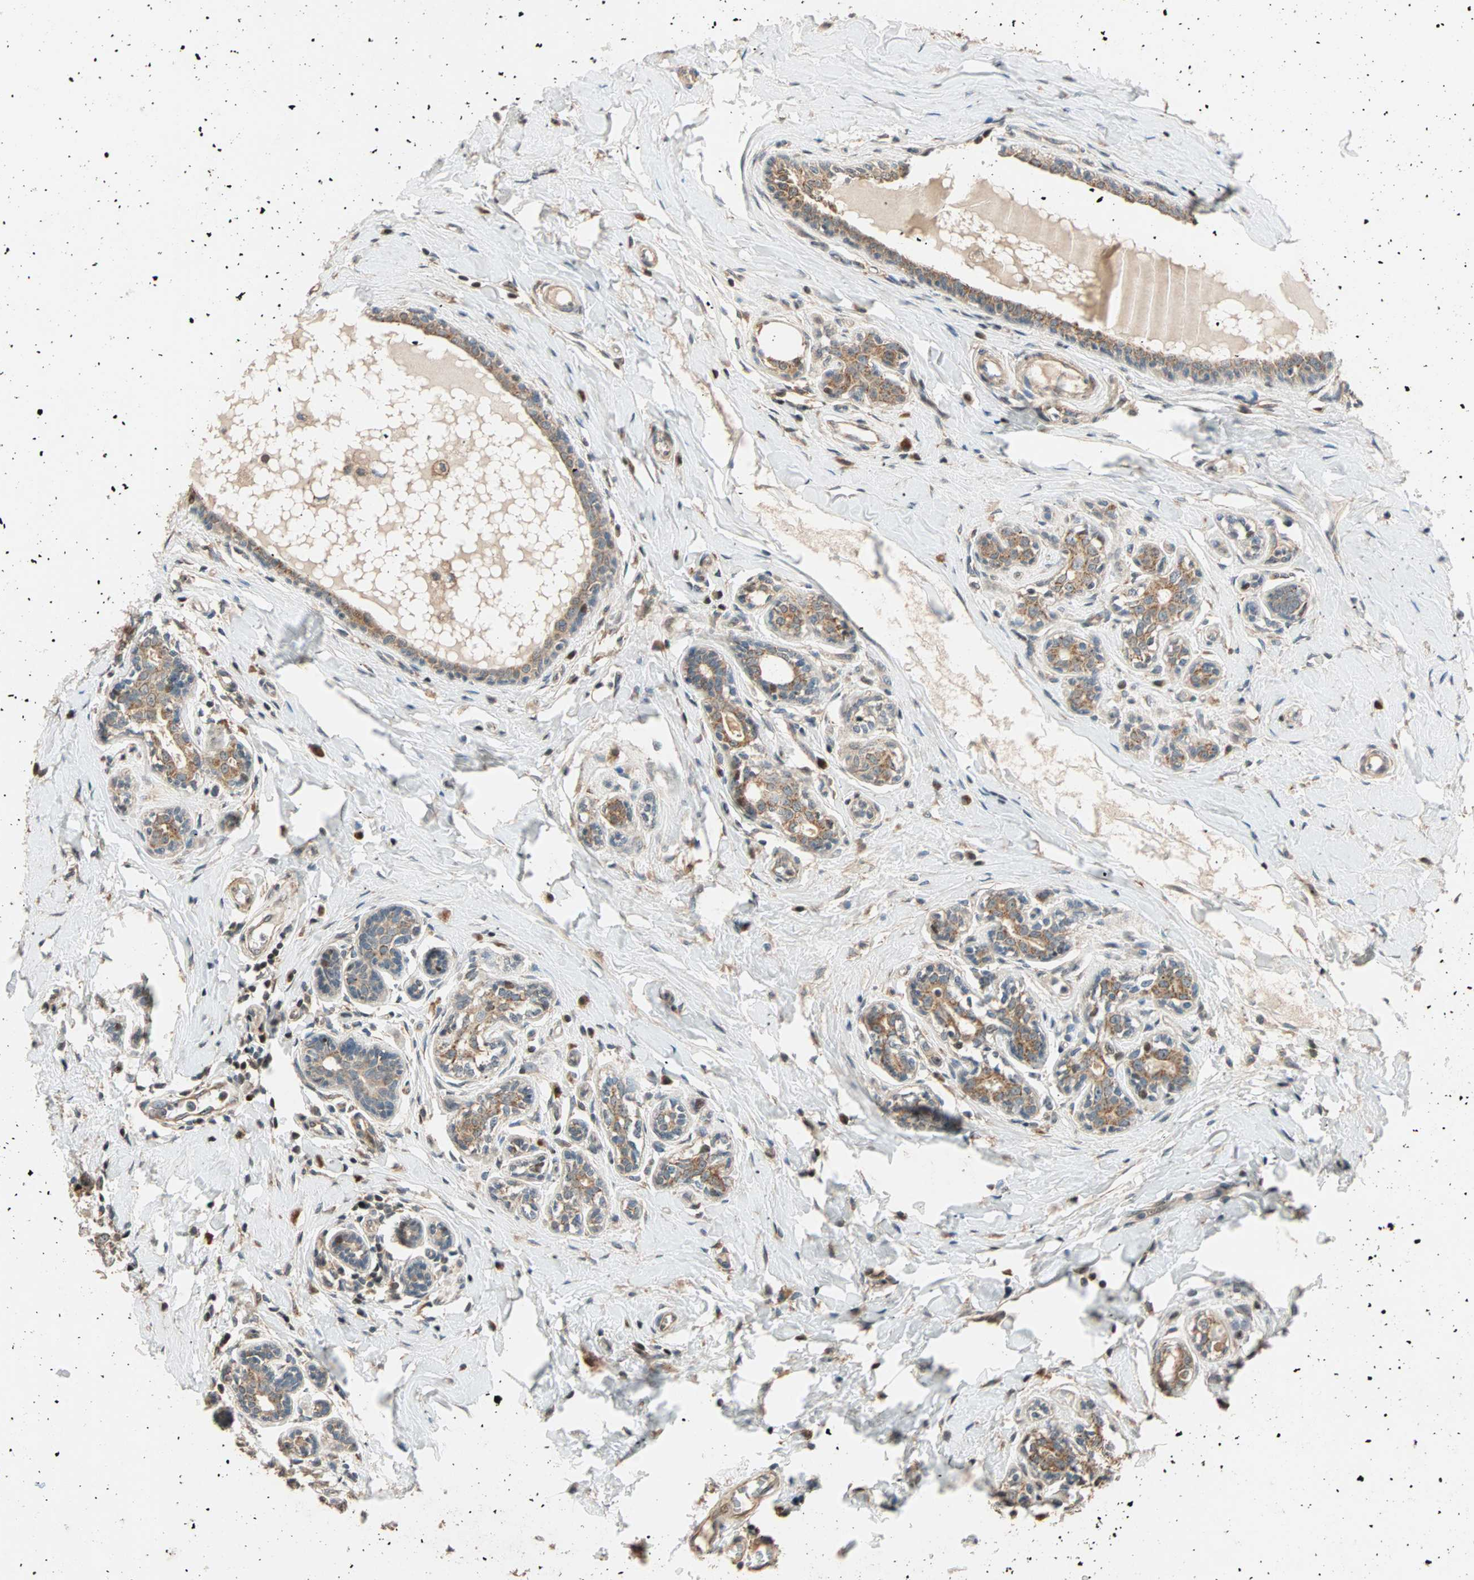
{"staining": {"intensity": "moderate", "quantity": ">75%", "location": "cytoplasmic/membranous"}, "tissue": "breast cancer", "cell_type": "Tumor cells", "image_type": "cancer", "snomed": [{"axis": "morphology", "description": "Normal tissue, NOS"}, {"axis": "morphology", "description": "Duct carcinoma"}, {"axis": "topography", "description": "Breast"}], "caption": "Protein staining of breast cancer tissue reveals moderate cytoplasmic/membranous expression in about >75% of tumor cells.", "gene": "HECW1", "patient": {"sex": "female", "age": 40}}